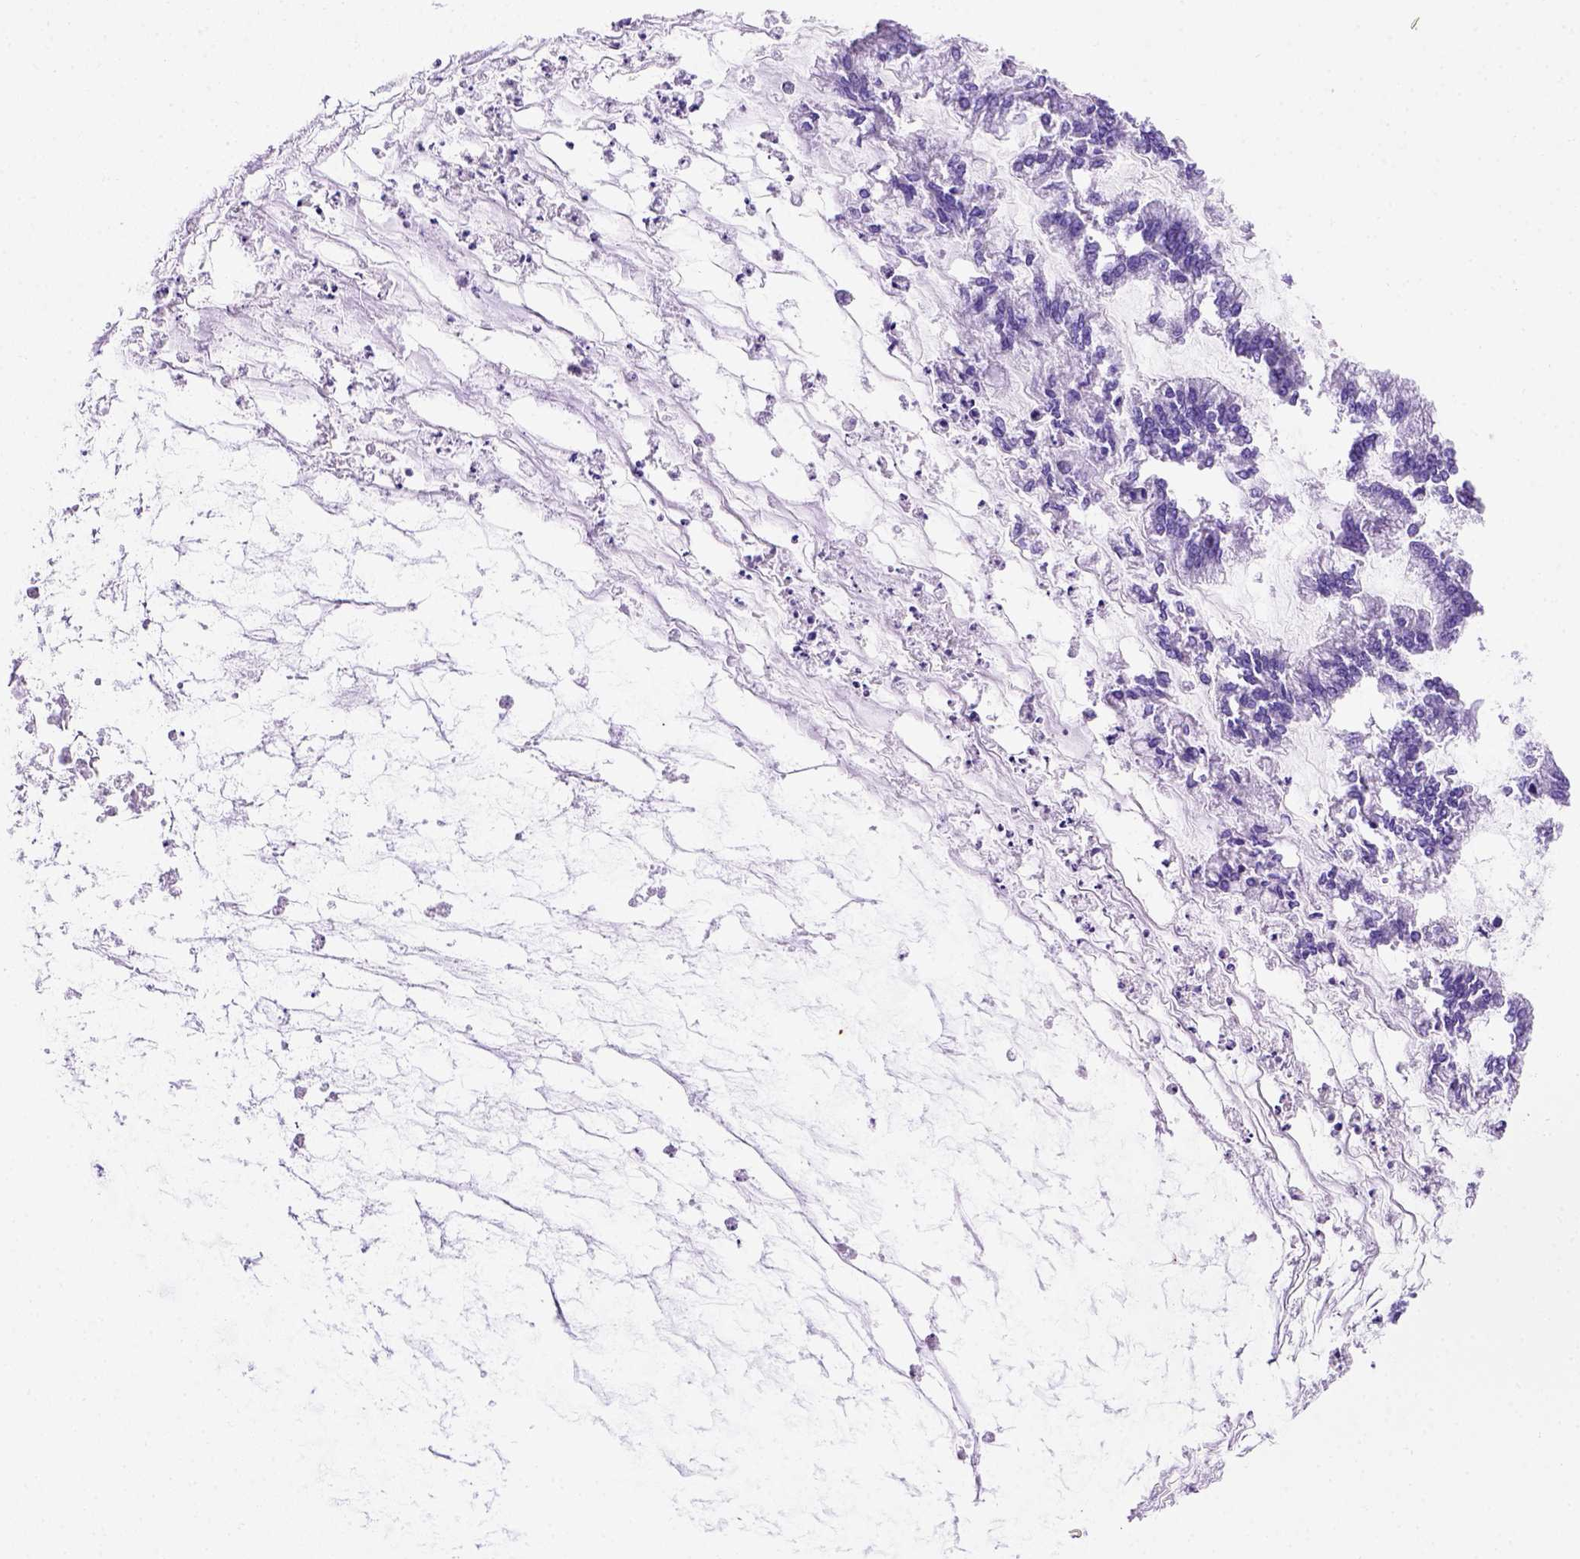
{"staining": {"intensity": "negative", "quantity": "none", "location": "none"}, "tissue": "ovarian cancer", "cell_type": "Tumor cells", "image_type": "cancer", "snomed": [{"axis": "morphology", "description": "Cystadenocarcinoma, mucinous, NOS"}, {"axis": "topography", "description": "Ovary"}], "caption": "Photomicrograph shows no protein staining in tumor cells of ovarian cancer (mucinous cystadenocarcinoma) tissue. (DAB (3,3'-diaminobenzidine) immunohistochemistry (IHC), high magnification).", "gene": "FOXI1", "patient": {"sex": "female", "age": 67}}